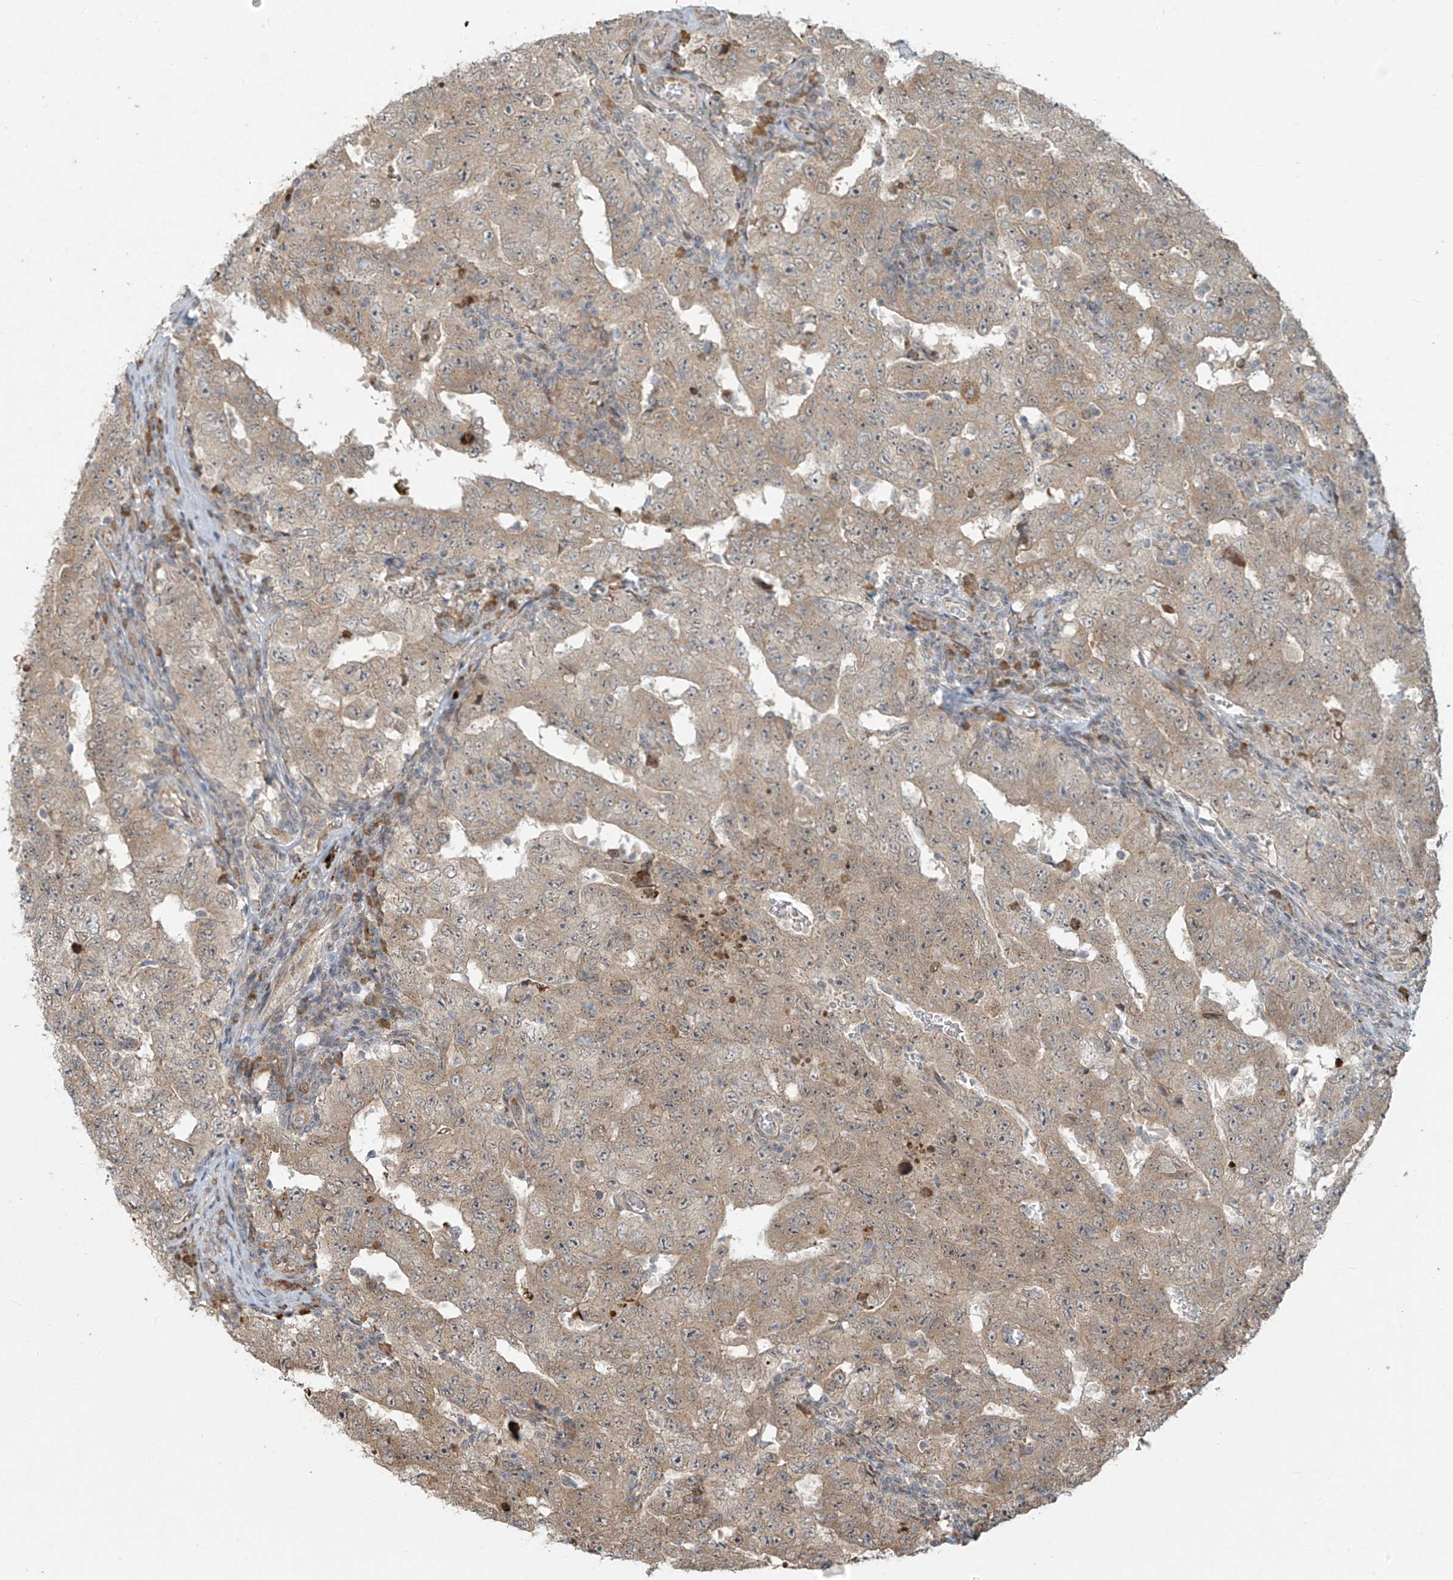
{"staining": {"intensity": "weak", "quantity": ">75%", "location": "cytoplasmic/membranous"}, "tissue": "testis cancer", "cell_type": "Tumor cells", "image_type": "cancer", "snomed": [{"axis": "morphology", "description": "Carcinoma, Embryonal, NOS"}, {"axis": "topography", "description": "Testis"}], "caption": "Immunohistochemical staining of testis embryonal carcinoma shows weak cytoplasmic/membranous protein expression in approximately >75% of tumor cells. The protein is stained brown, and the nuclei are stained in blue (DAB IHC with brightfield microscopy, high magnification).", "gene": "PLEKHM3", "patient": {"sex": "male", "age": 26}}